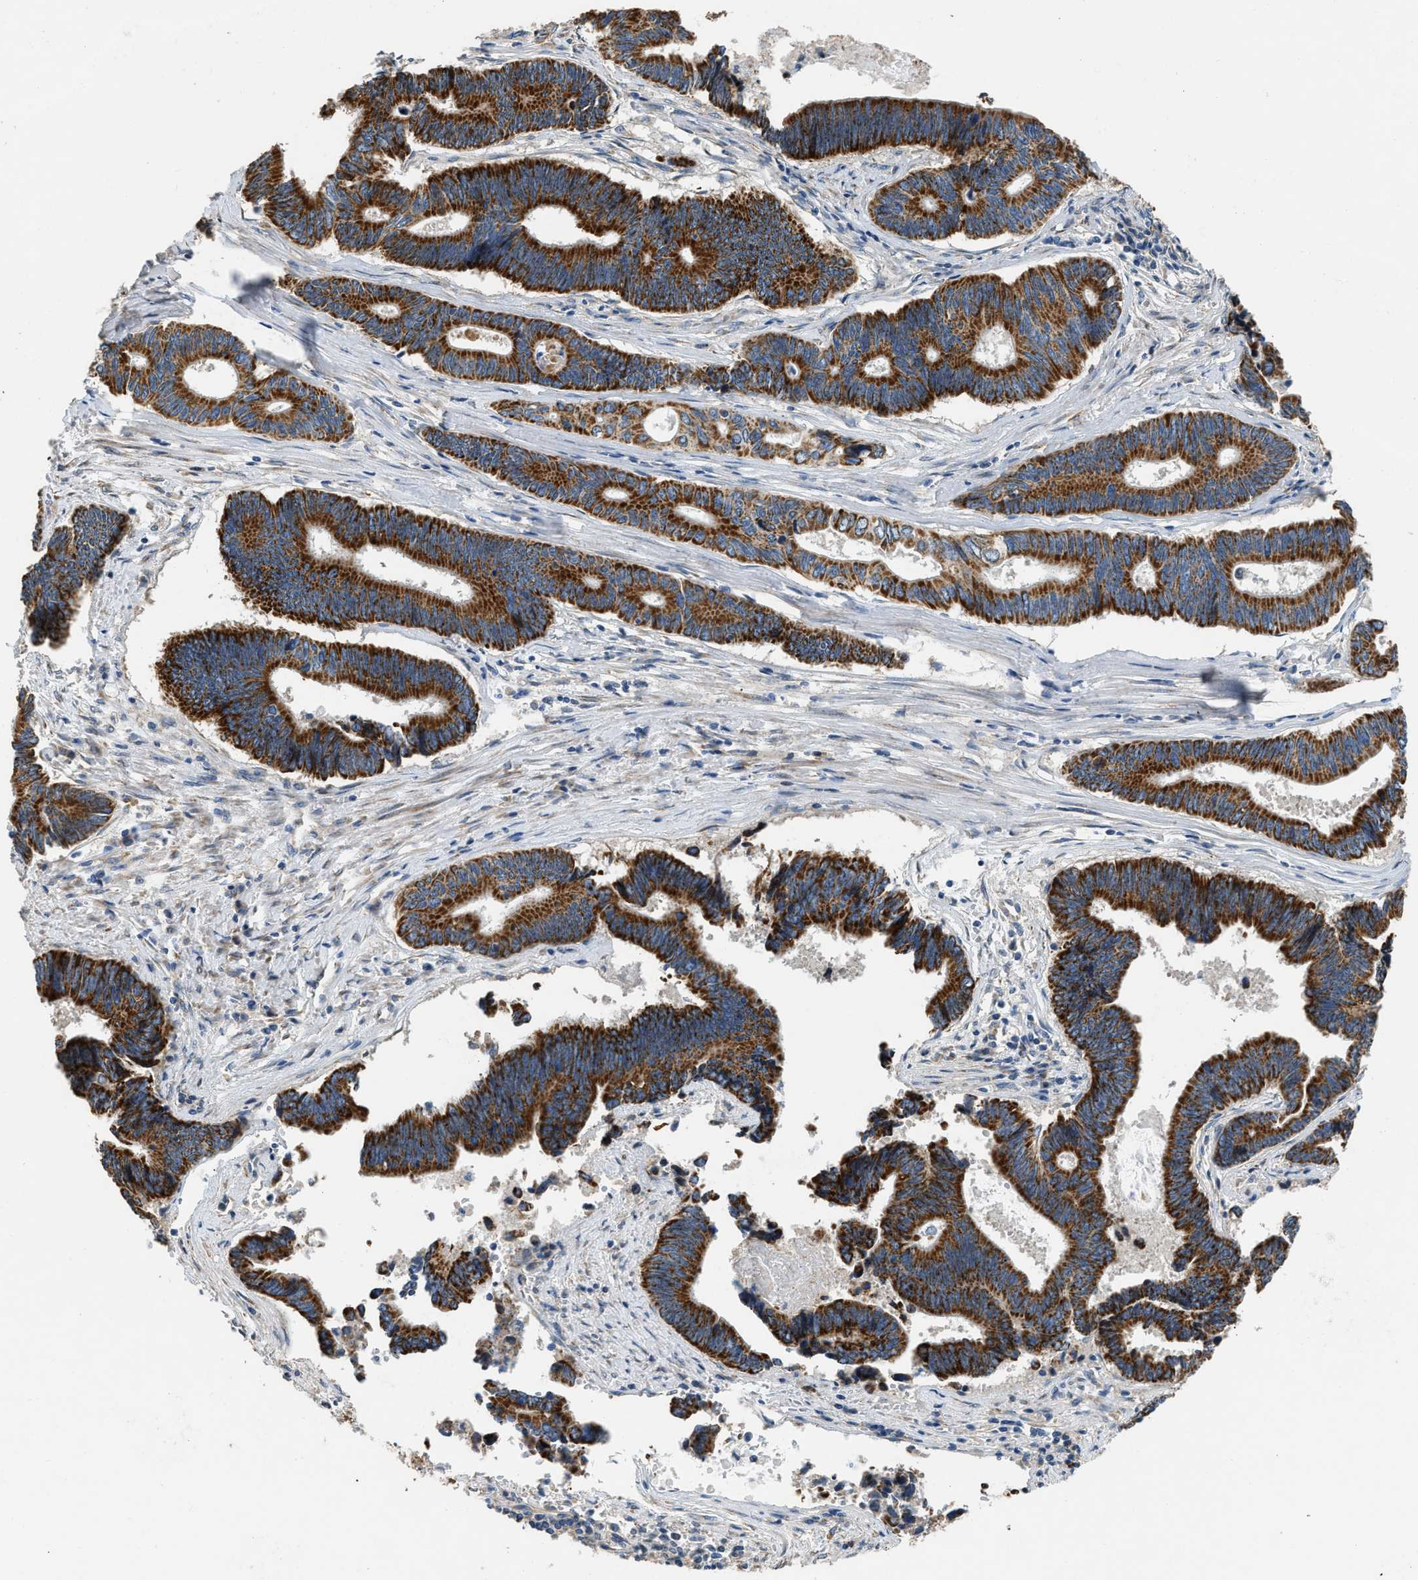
{"staining": {"intensity": "strong", "quantity": ">75%", "location": "cytoplasmic/membranous"}, "tissue": "pancreatic cancer", "cell_type": "Tumor cells", "image_type": "cancer", "snomed": [{"axis": "morphology", "description": "Adenocarcinoma, NOS"}, {"axis": "topography", "description": "Pancreas"}], "caption": "IHC micrograph of adenocarcinoma (pancreatic) stained for a protein (brown), which displays high levels of strong cytoplasmic/membranous staining in approximately >75% of tumor cells.", "gene": "TMEM150A", "patient": {"sex": "female", "age": 70}}